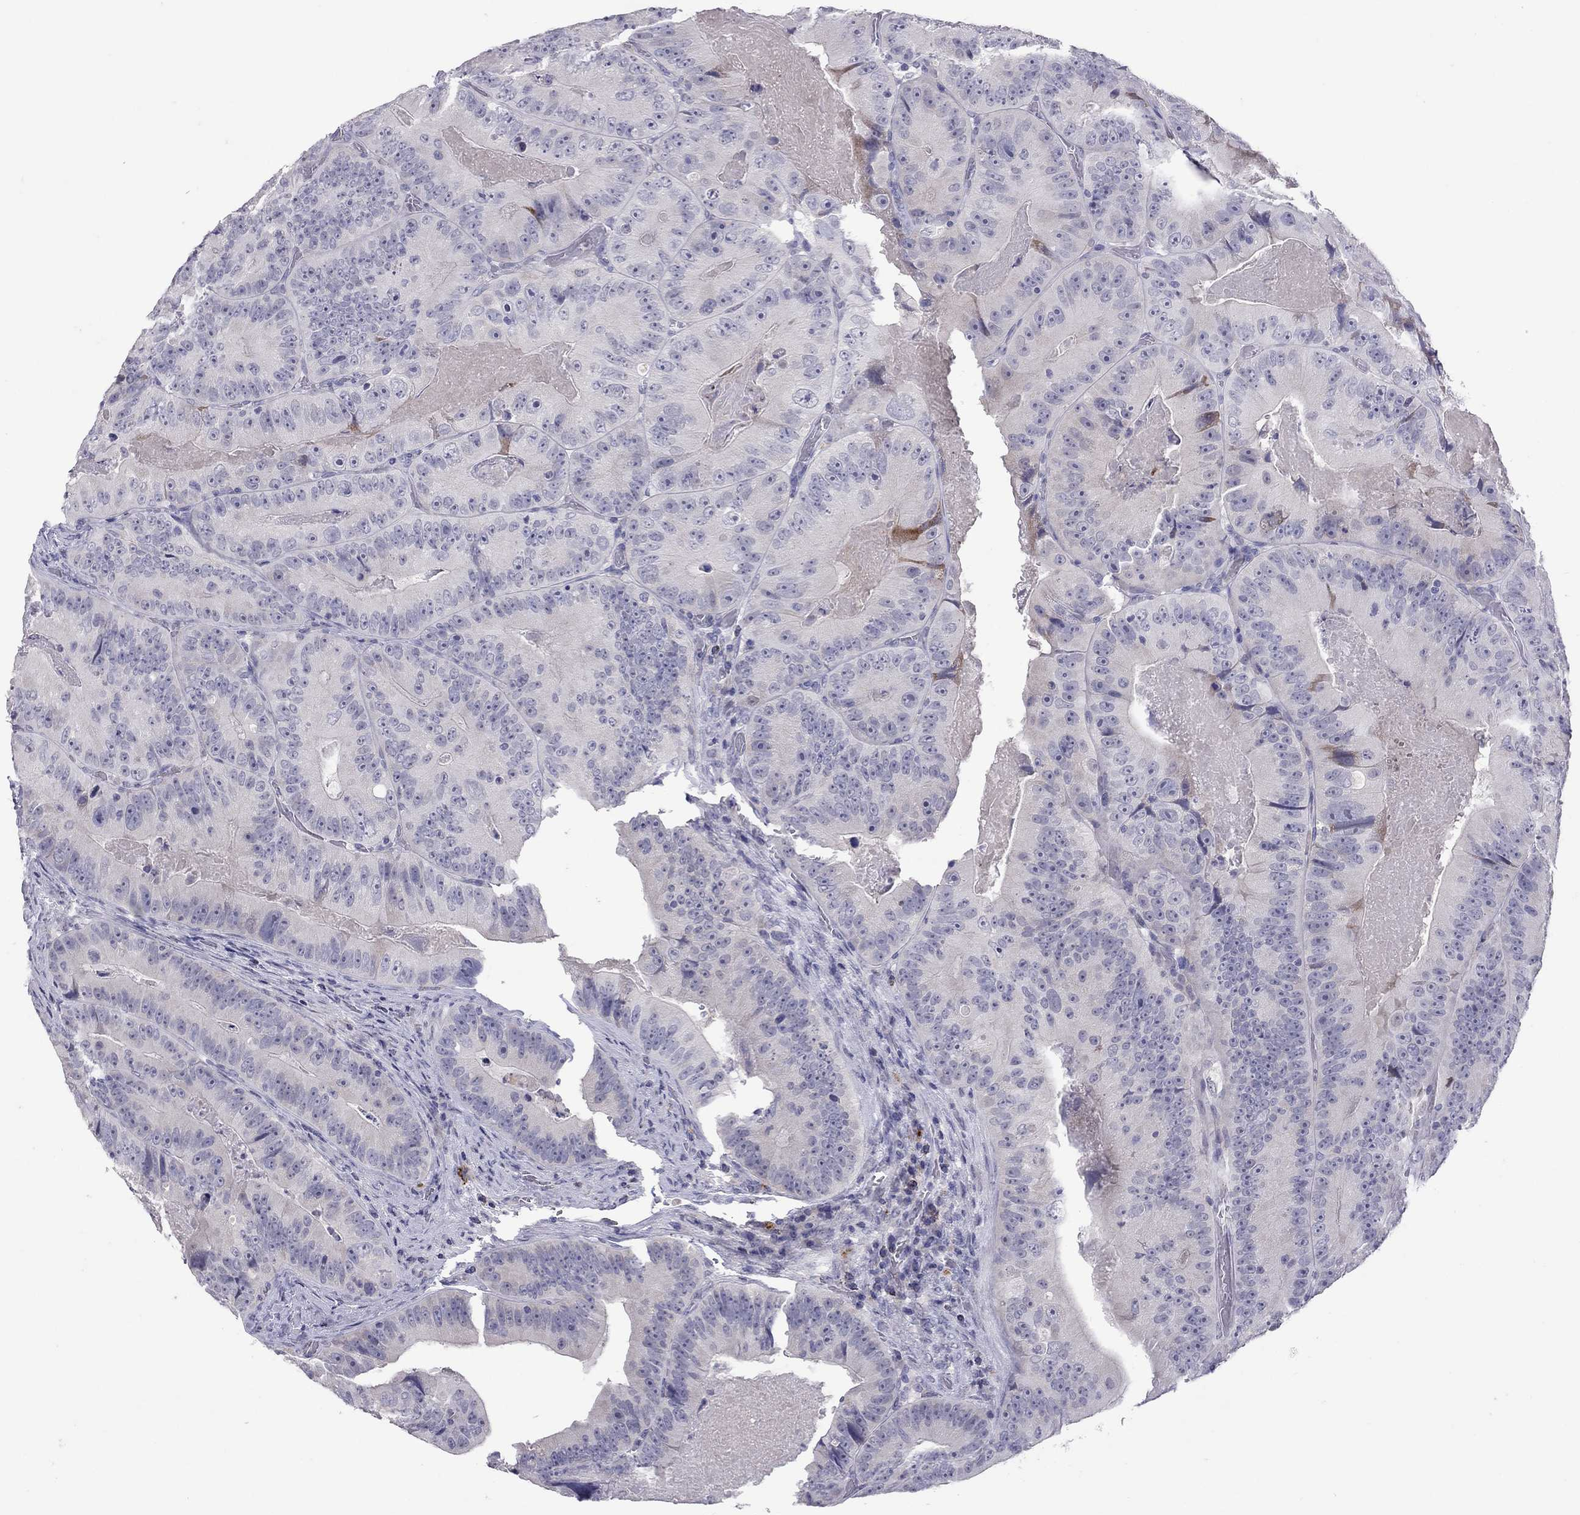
{"staining": {"intensity": "negative", "quantity": "none", "location": "none"}, "tissue": "colorectal cancer", "cell_type": "Tumor cells", "image_type": "cancer", "snomed": [{"axis": "morphology", "description": "Adenocarcinoma, NOS"}, {"axis": "topography", "description": "Colon"}], "caption": "This is an IHC micrograph of human colorectal cancer. There is no staining in tumor cells.", "gene": "SLAMF1", "patient": {"sex": "female", "age": 86}}